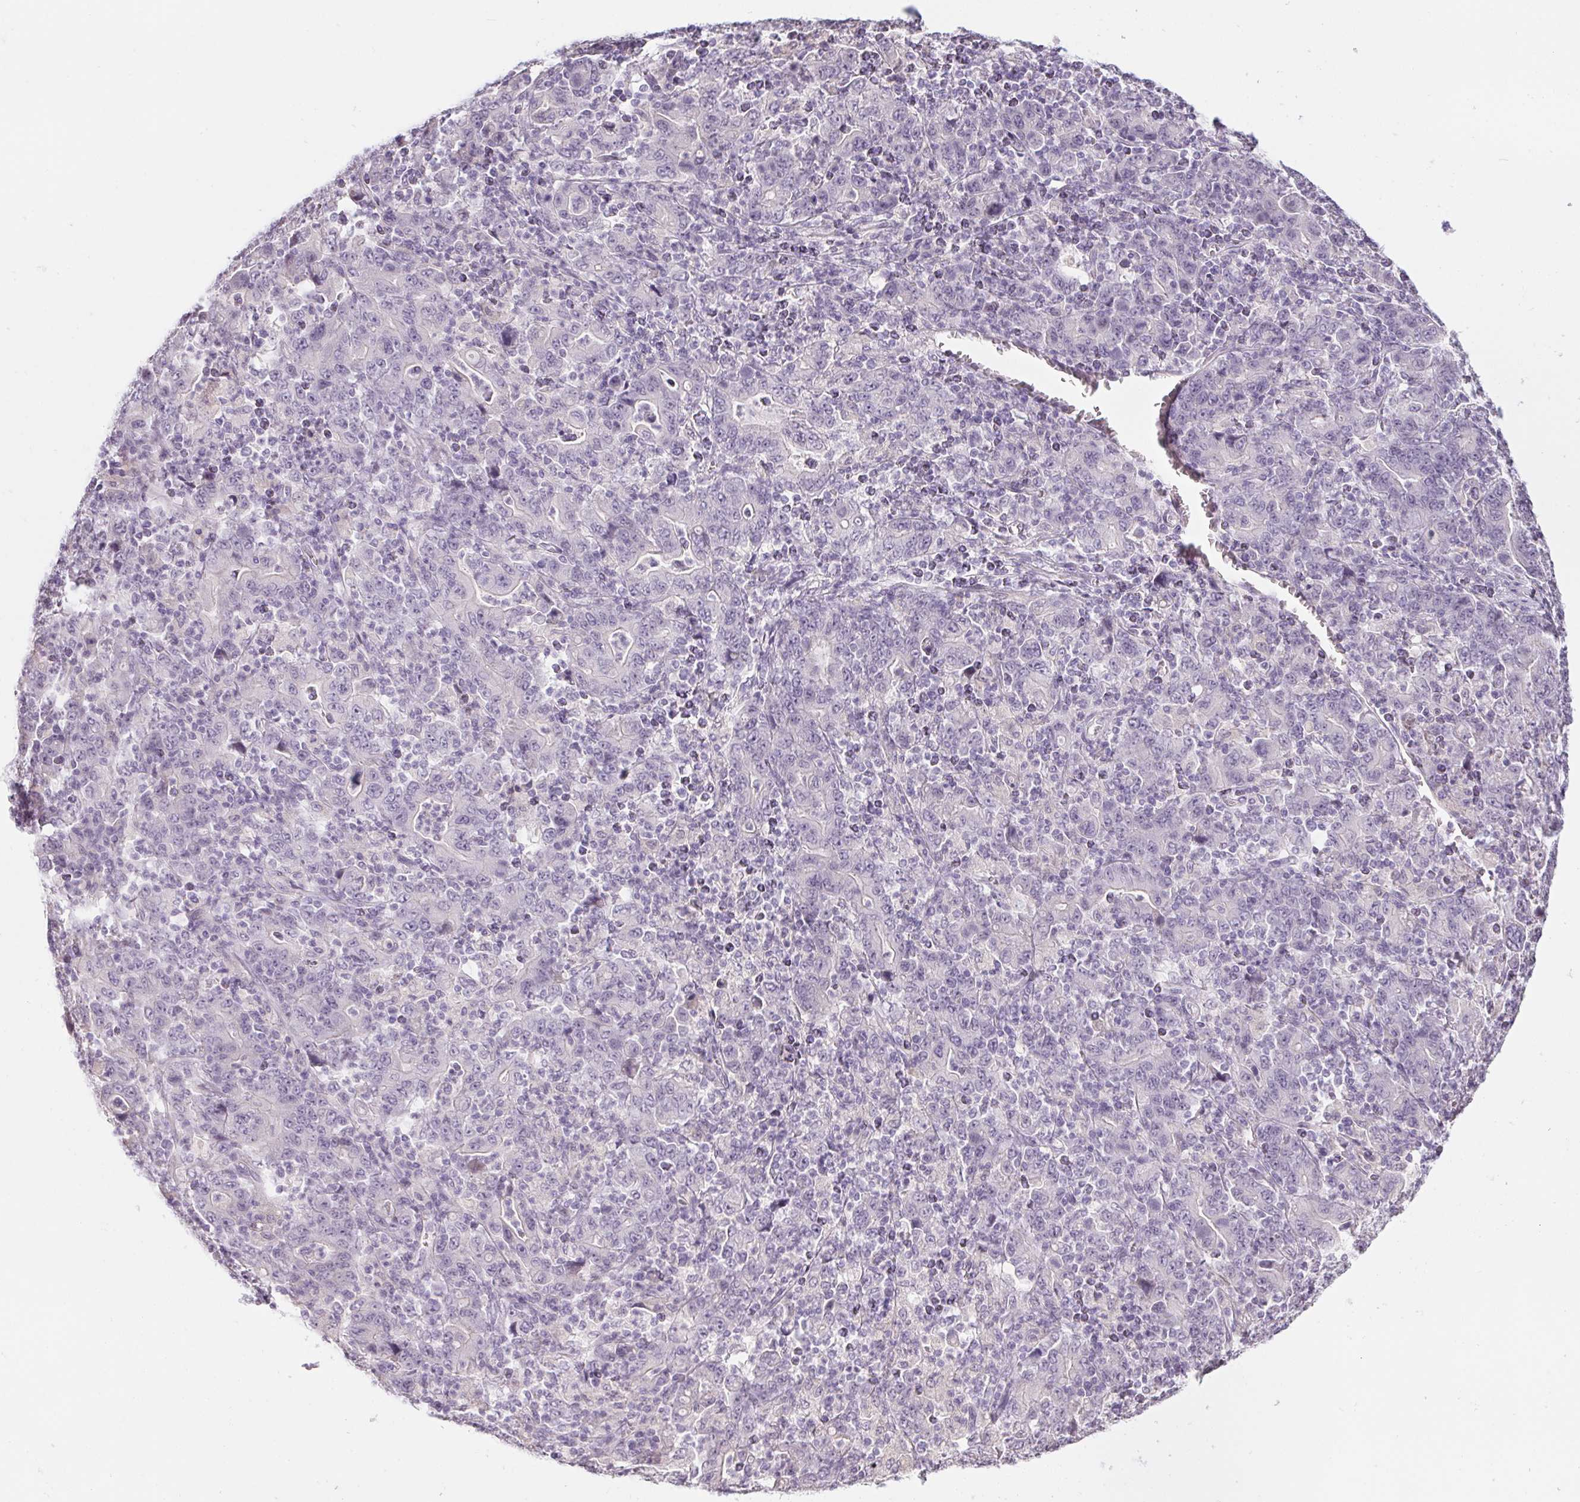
{"staining": {"intensity": "negative", "quantity": "none", "location": "none"}, "tissue": "stomach cancer", "cell_type": "Tumor cells", "image_type": "cancer", "snomed": [{"axis": "morphology", "description": "Adenocarcinoma, NOS"}, {"axis": "topography", "description": "Stomach, upper"}], "caption": "There is no significant staining in tumor cells of stomach adenocarcinoma.", "gene": "CTCFL", "patient": {"sex": "male", "age": 69}}